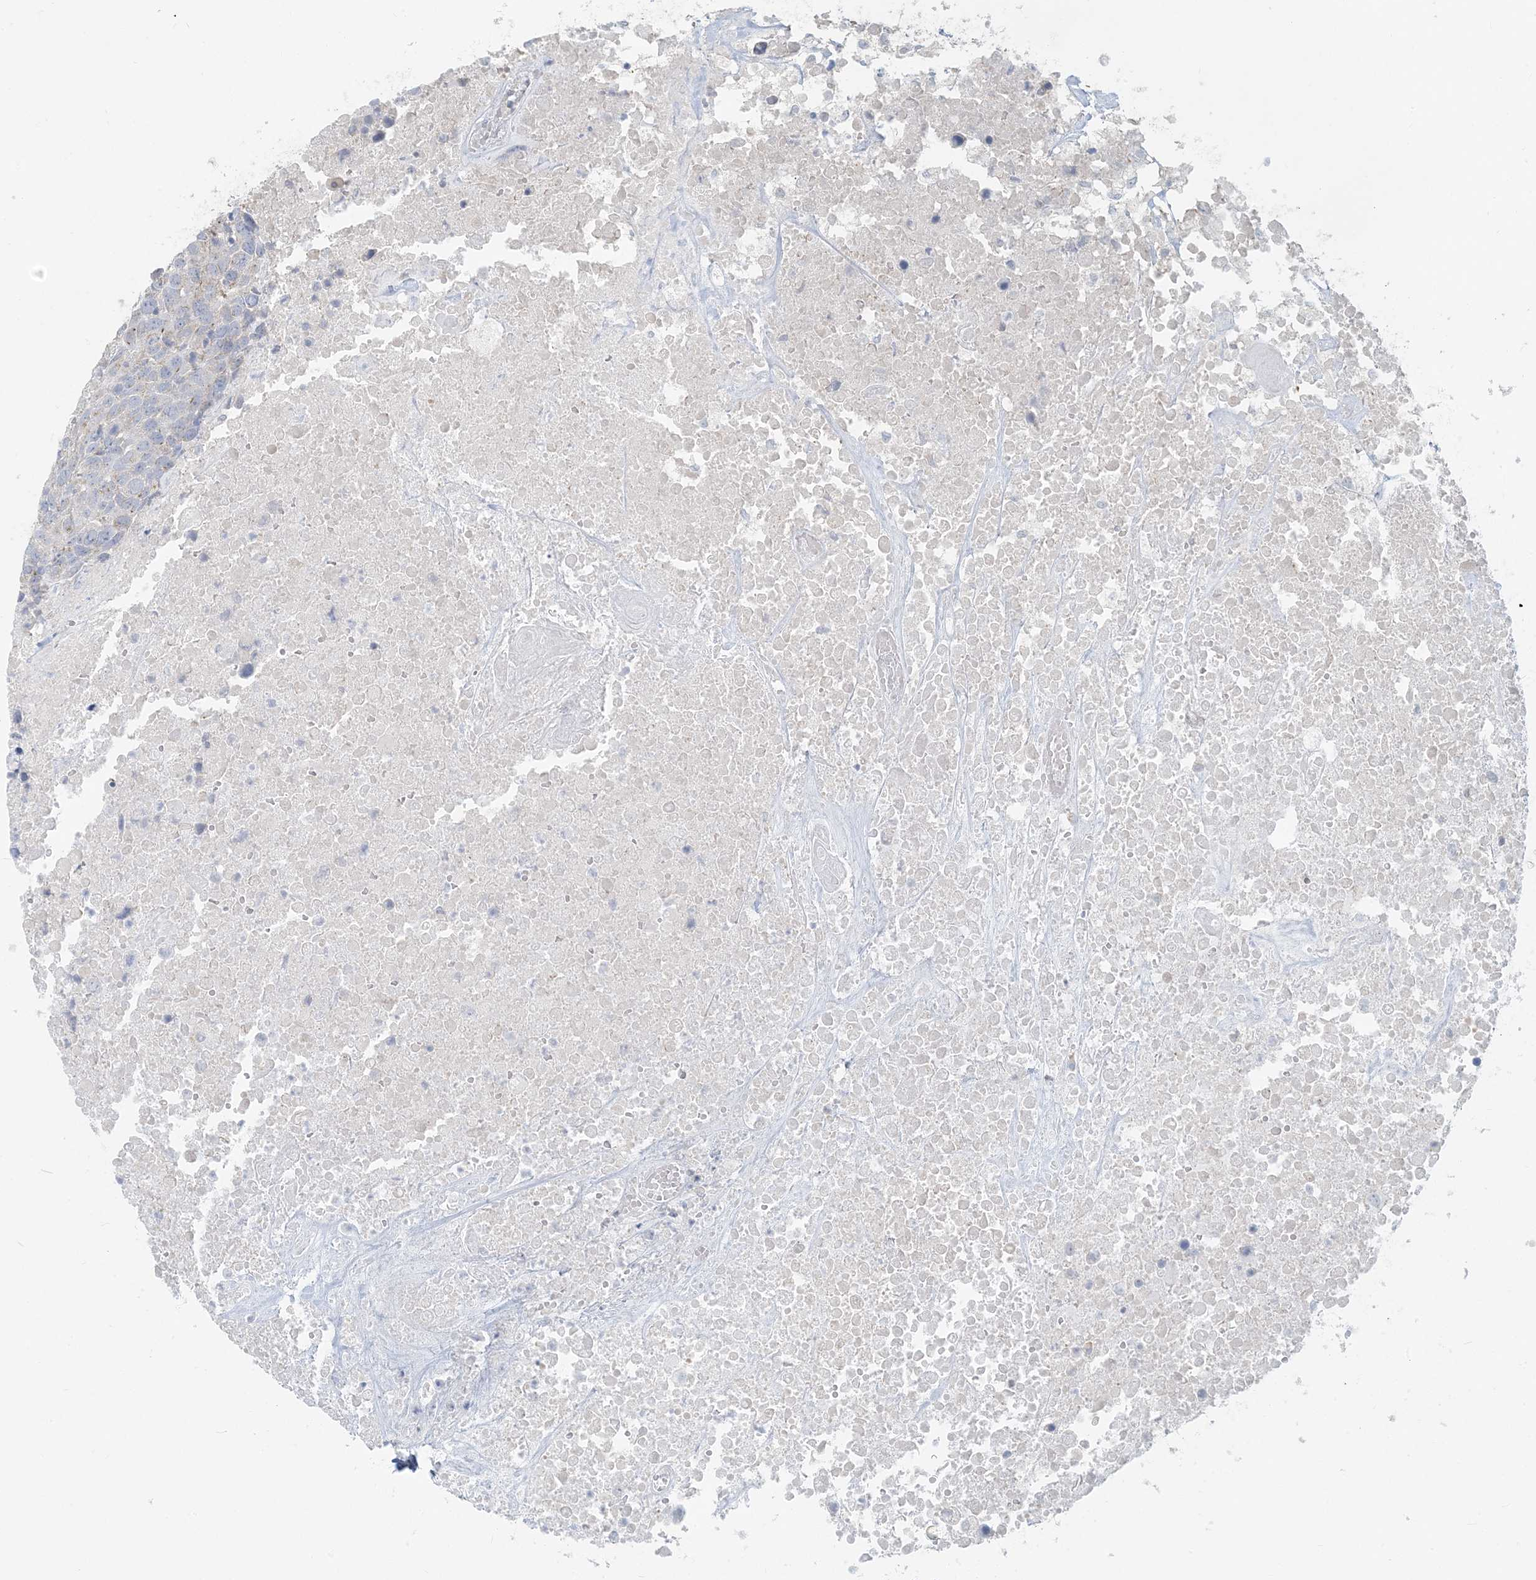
{"staining": {"intensity": "weak", "quantity": "<25%", "location": "cytoplasmic/membranous"}, "tissue": "head and neck cancer", "cell_type": "Tumor cells", "image_type": "cancer", "snomed": [{"axis": "morphology", "description": "Squamous cell carcinoma, NOS"}, {"axis": "topography", "description": "Head-Neck"}], "caption": "Tumor cells are negative for brown protein staining in head and neck cancer. (DAB immunohistochemistry, high magnification).", "gene": "HACL1", "patient": {"sex": "male", "age": 66}}